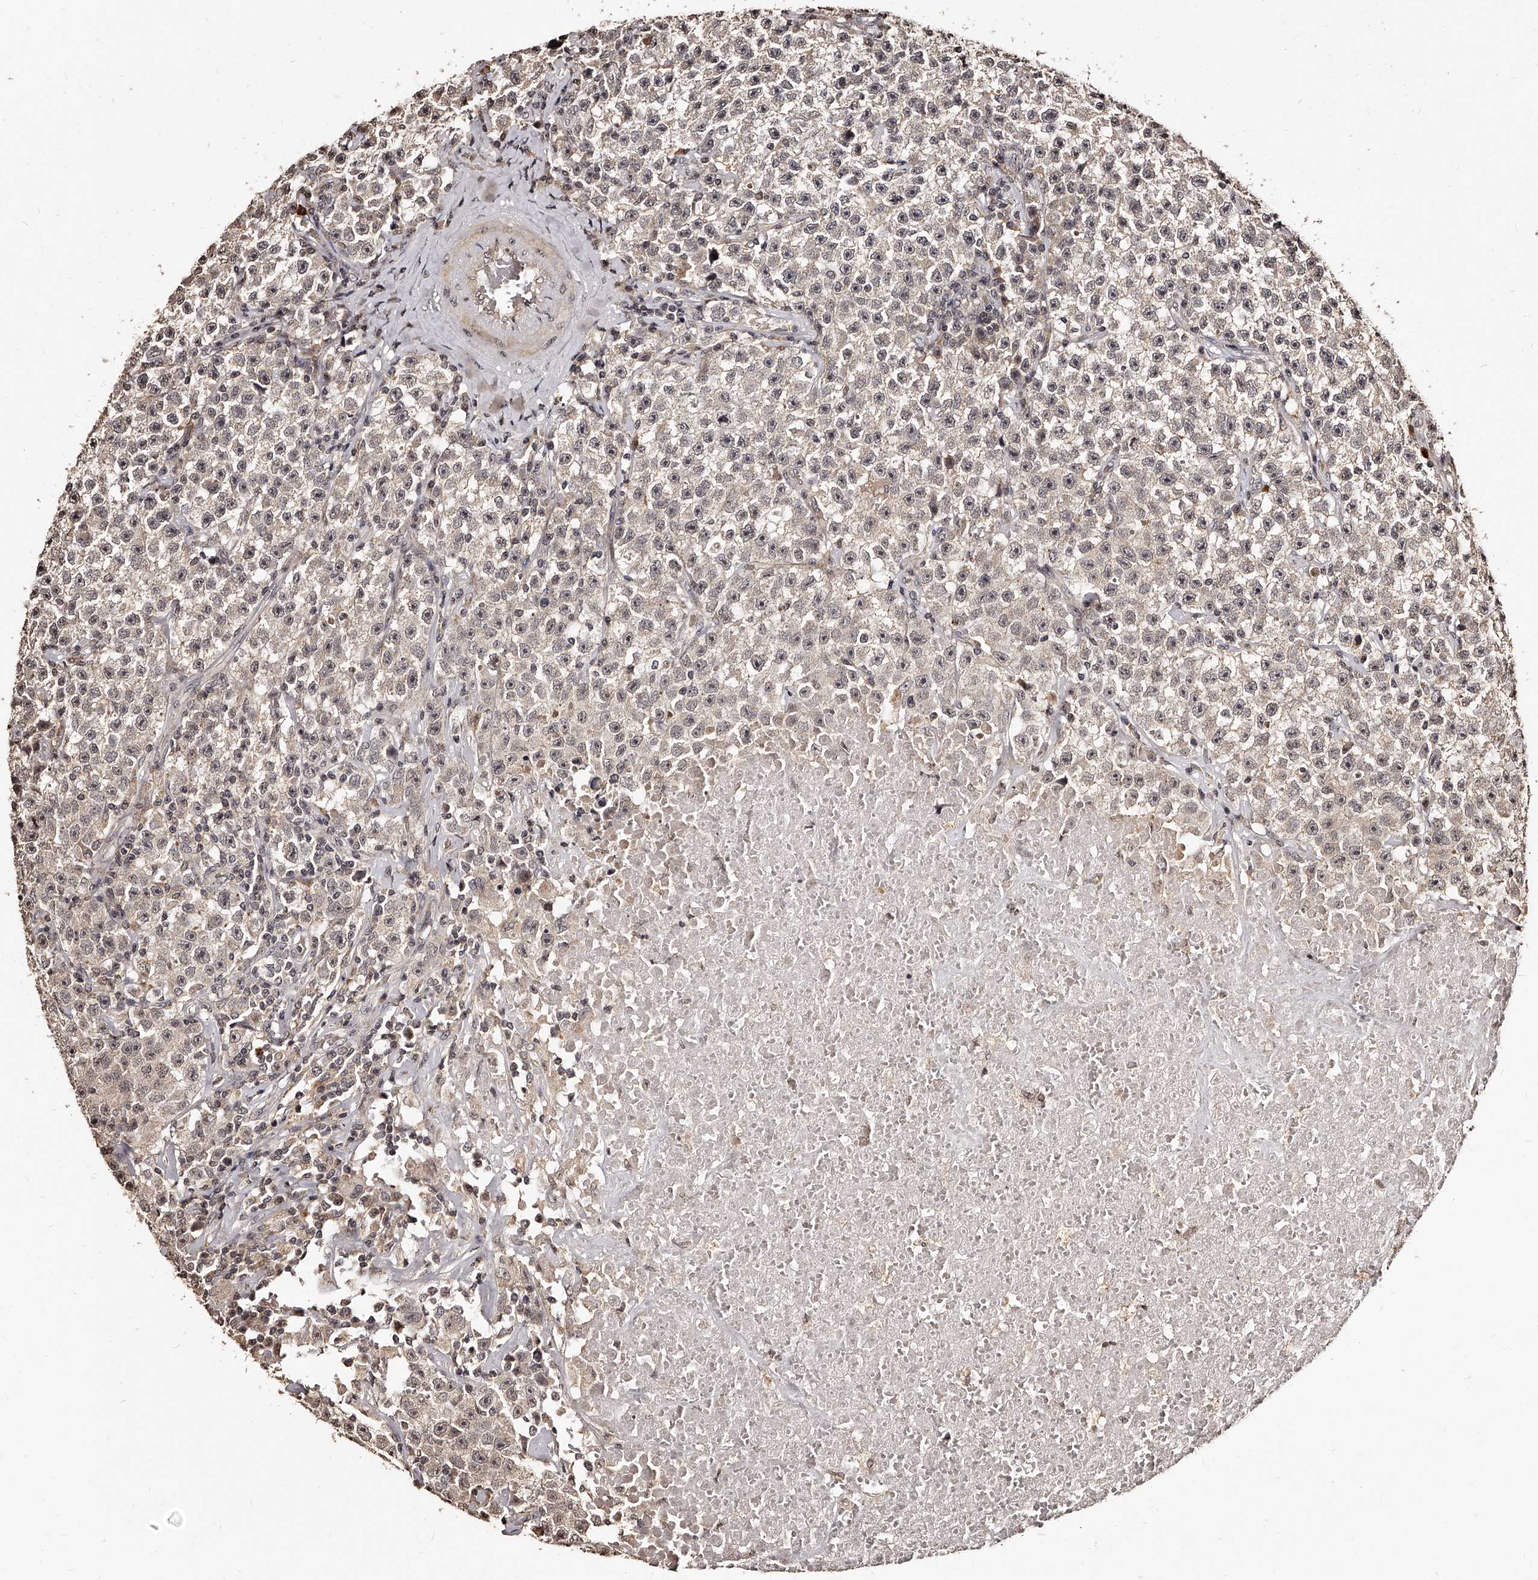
{"staining": {"intensity": "negative", "quantity": "none", "location": "none"}, "tissue": "testis cancer", "cell_type": "Tumor cells", "image_type": "cancer", "snomed": [{"axis": "morphology", "description": "Seminoma, NOS"}, {"axis": "topography", "description": "Testis"}], "caption": "Tumor cells are negative for protein expression in human testis cancer.", "gene": "TSHR", "patient": {"sex": "male", "age": 22}}